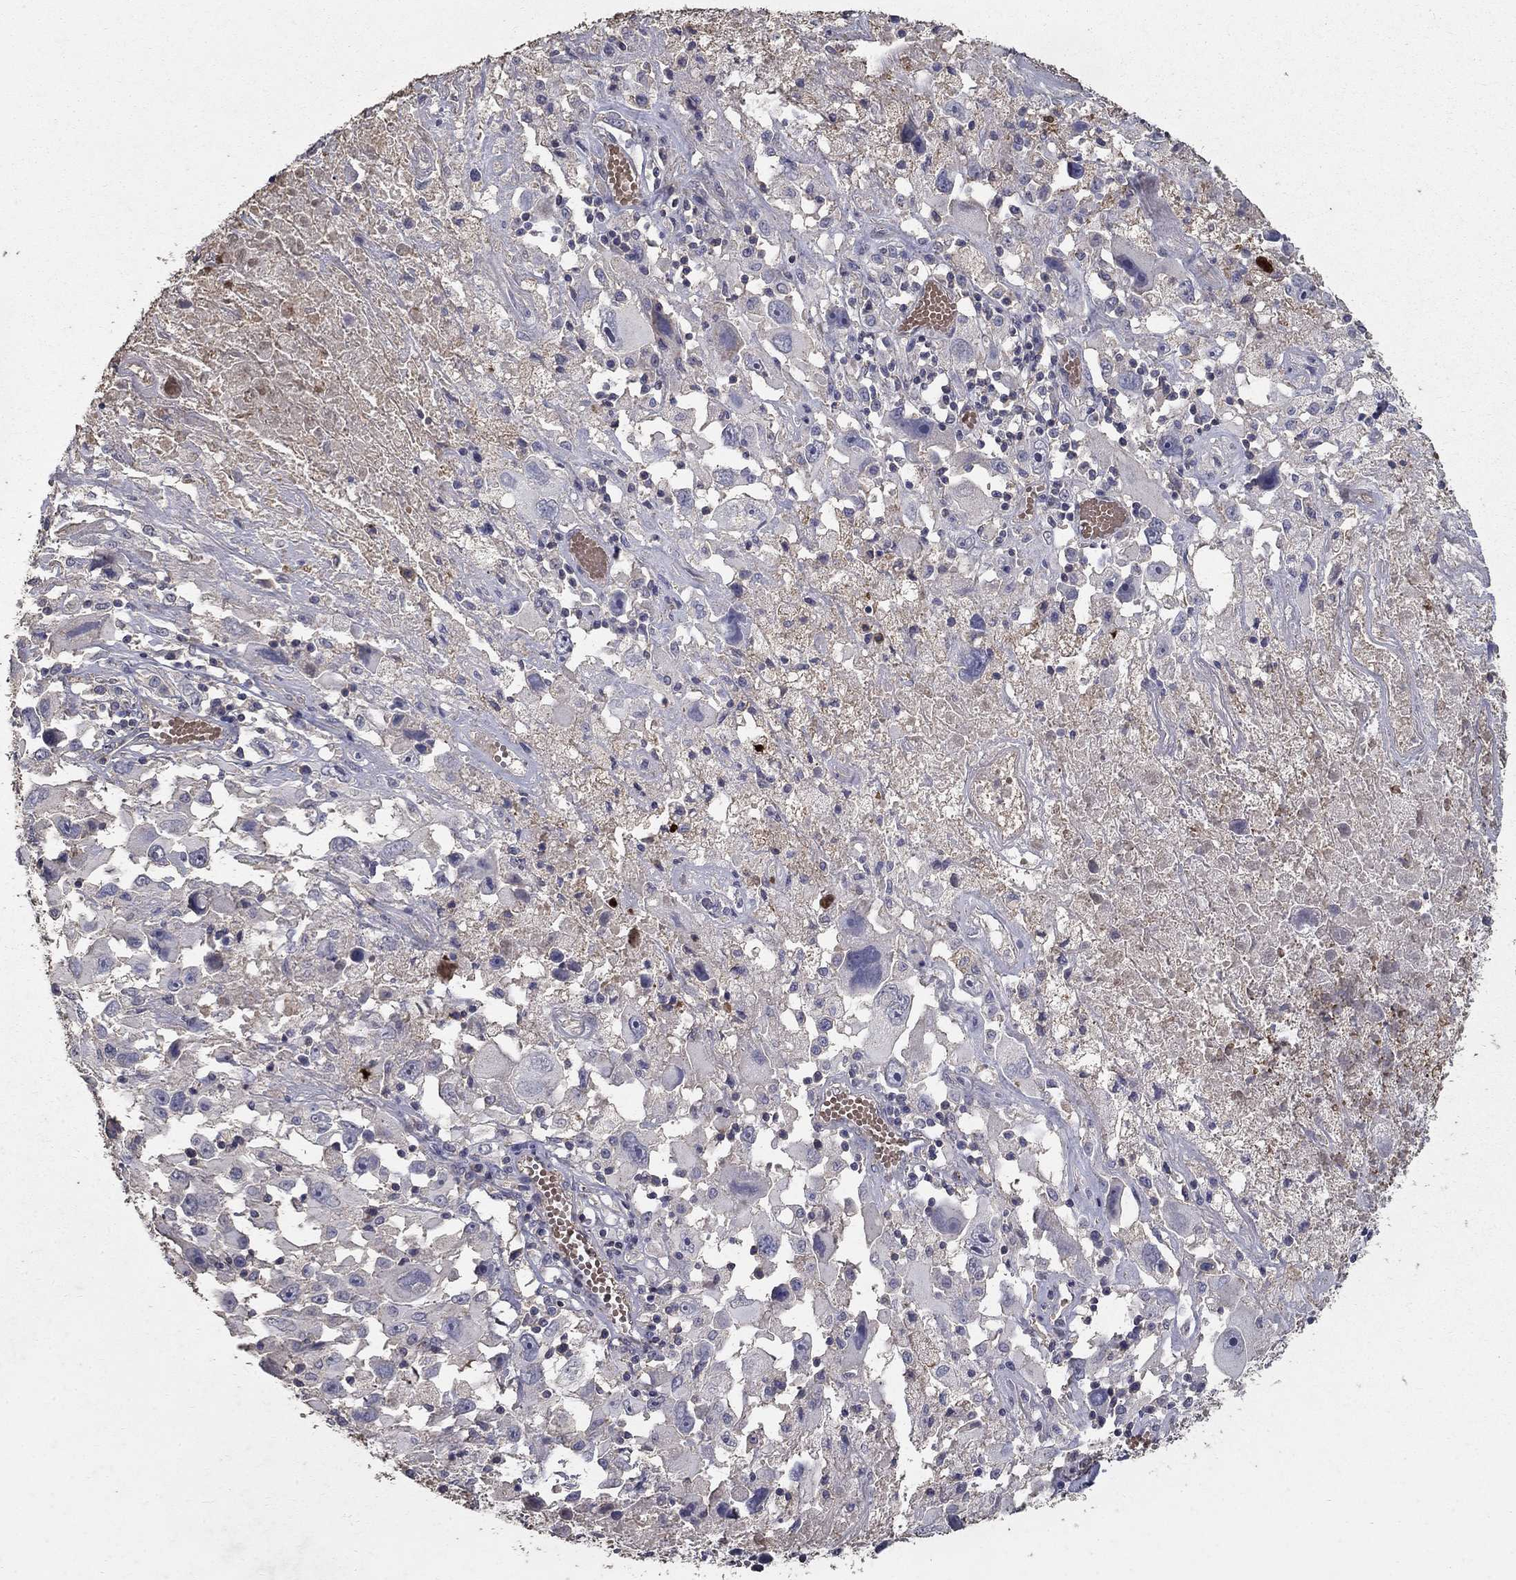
{"staining": {"intensity": "negative", "quantity": "none", "location": "none"}, "tissue": "melanoma", "cell_type": "Tumor cells", "image_type": "cancer", "snomed": [{"axis": "morphology", "description": "Malignant melanoma, Metastatic site"}, {"axis": "topography", "description": "Soft tissue"}], "caption": "Immunohistochemistry of malignant melanoma (metastatic site) reveals no staining in tumor cells.", "gene": "MPP2", "patient": {"sex": "male", "age": 50}}